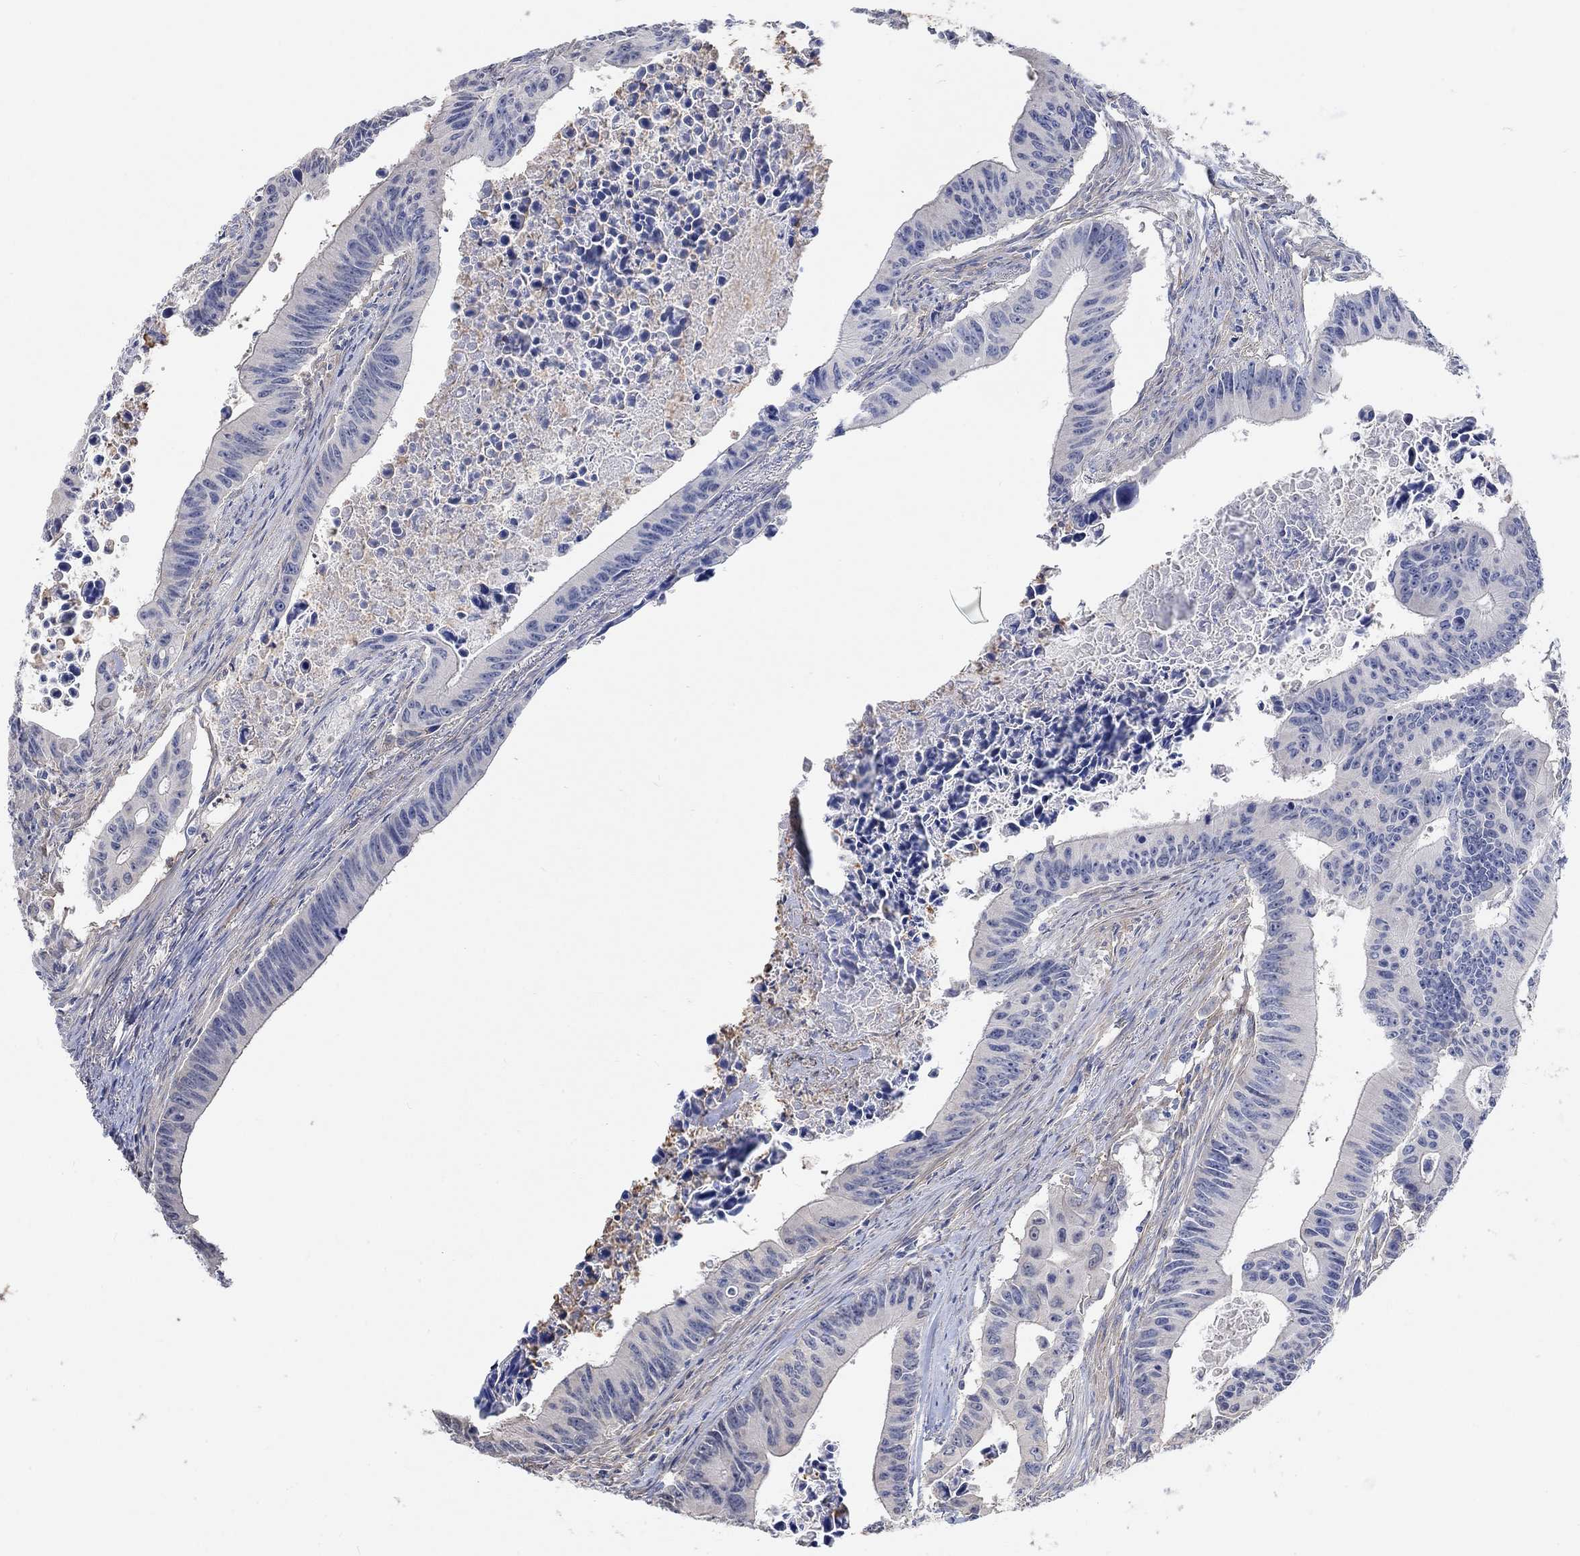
{"staining": {"intensity": "negative", "quantity": "none", "location": "none"}, "tissue": "colorectal cancer", "cell_type": "Tumor cells", "image_type": "cancer", "snomed": [{"axis": "morphology", "description": "Adenocarcinoma, NOS"}, {"axis": "topography", "description": "Colon"}], "caption": "Immunohistochemistry photomicrograph of neoplastic tissue: human colorectal adenocarcinoma stained with DAB exhibits no significant protein expression in tumor cells.", "gene": "SYT16", "patient": {"sex": "female", "age": 87}}